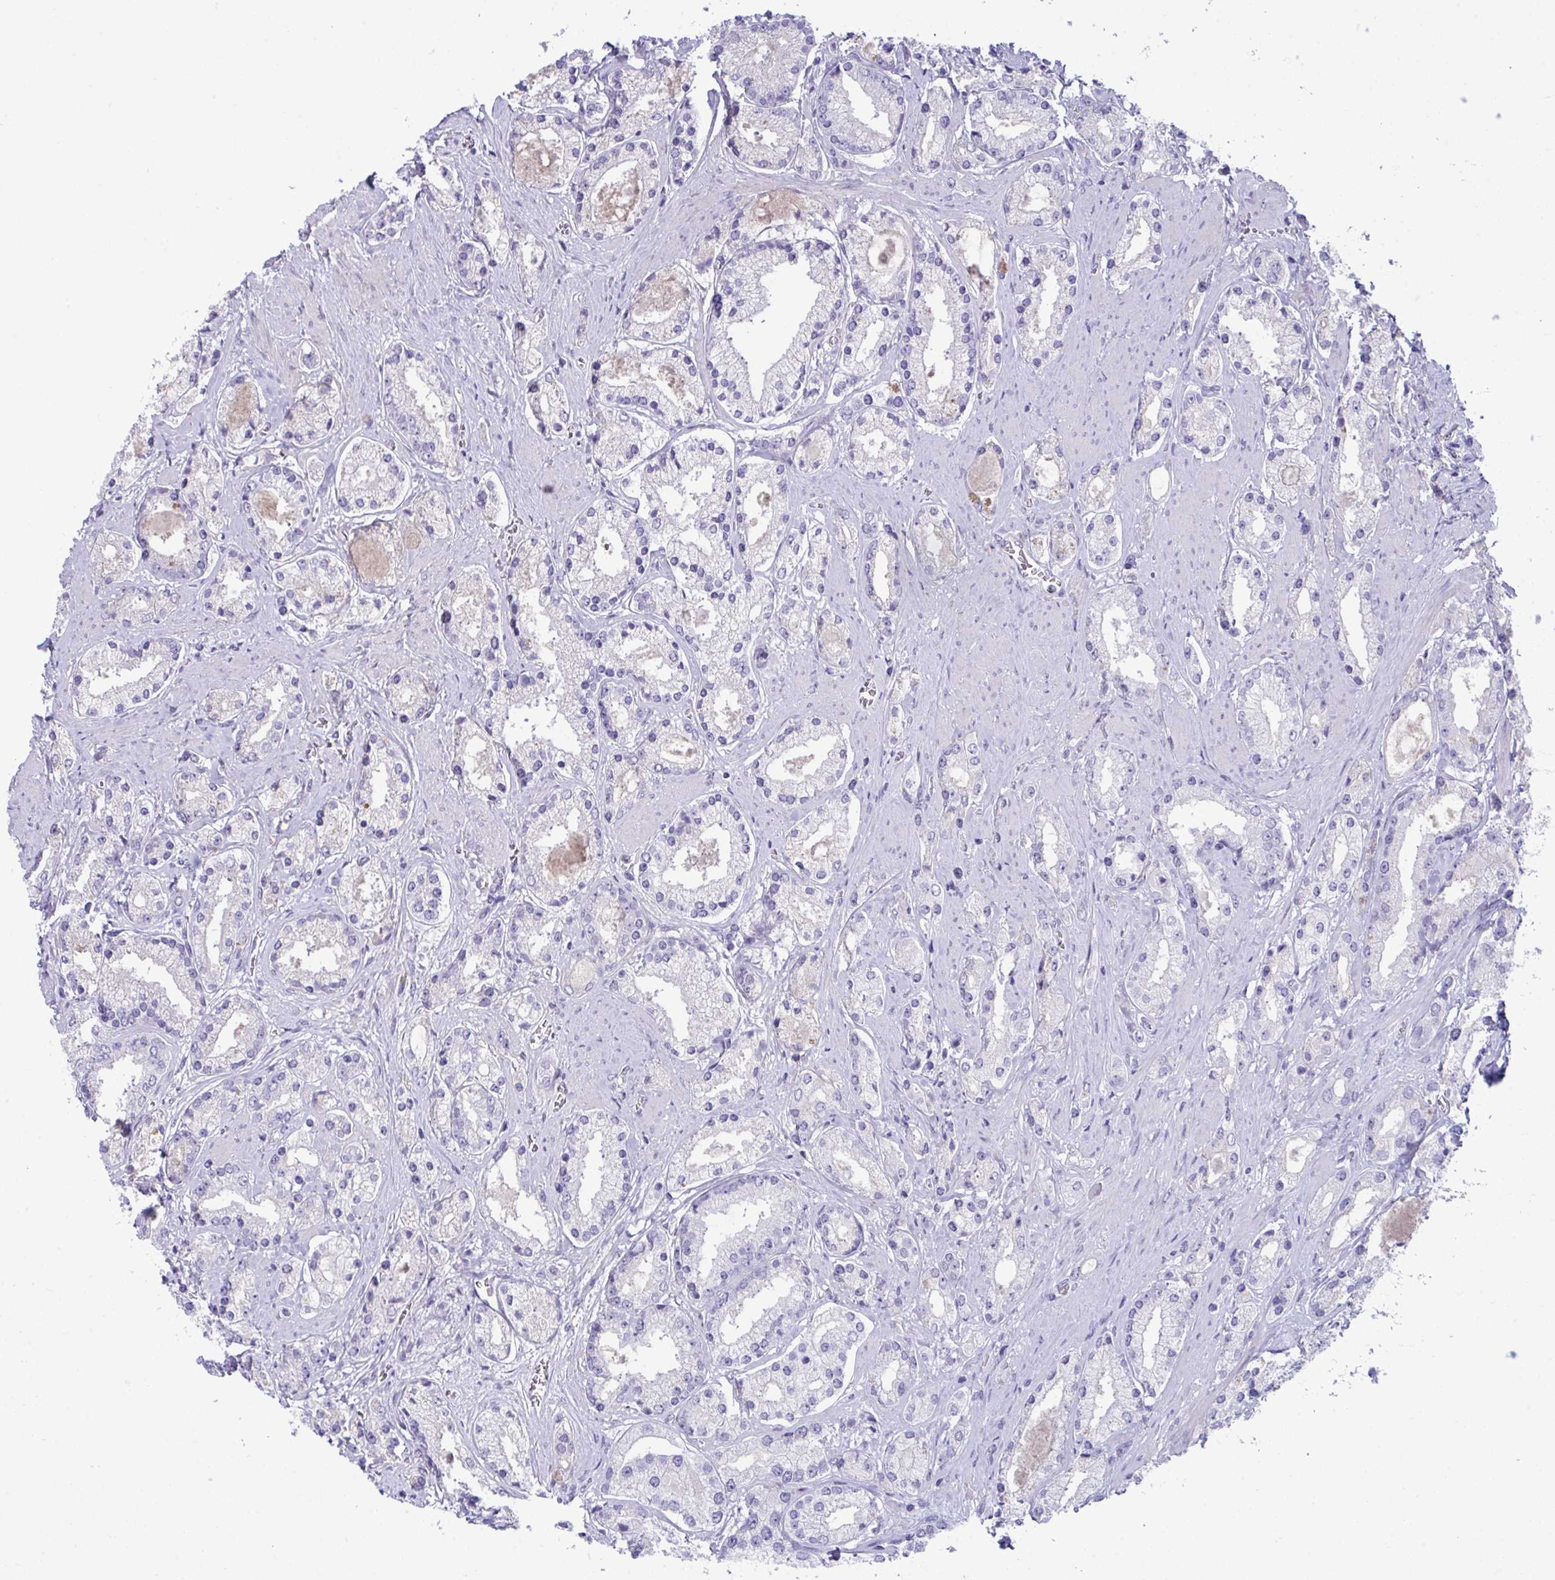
{"staining": {"intensity": "negative", "quantity": "none", "location": "none"}, "tissue": "prostate cancer", "cell_type": "Tumor cells", "image_type": "cancer", "snomed": [{"axis": "morphology", "description": "Adenocarcinoma, High grade"}, {"axis": "topography", "description": "Prostate"}], "caption": "A micrograph of human adenocarcinoma (high-grade) (prostate) is negative for staining in tumor cells. (Brightfield microscopy of DAB (3,3'-diaminobenzidine) immunohistochemistry (IHC) at high magnification).", "gene": "PIGZ", "patient": {"sex": "male", "age": 67}}